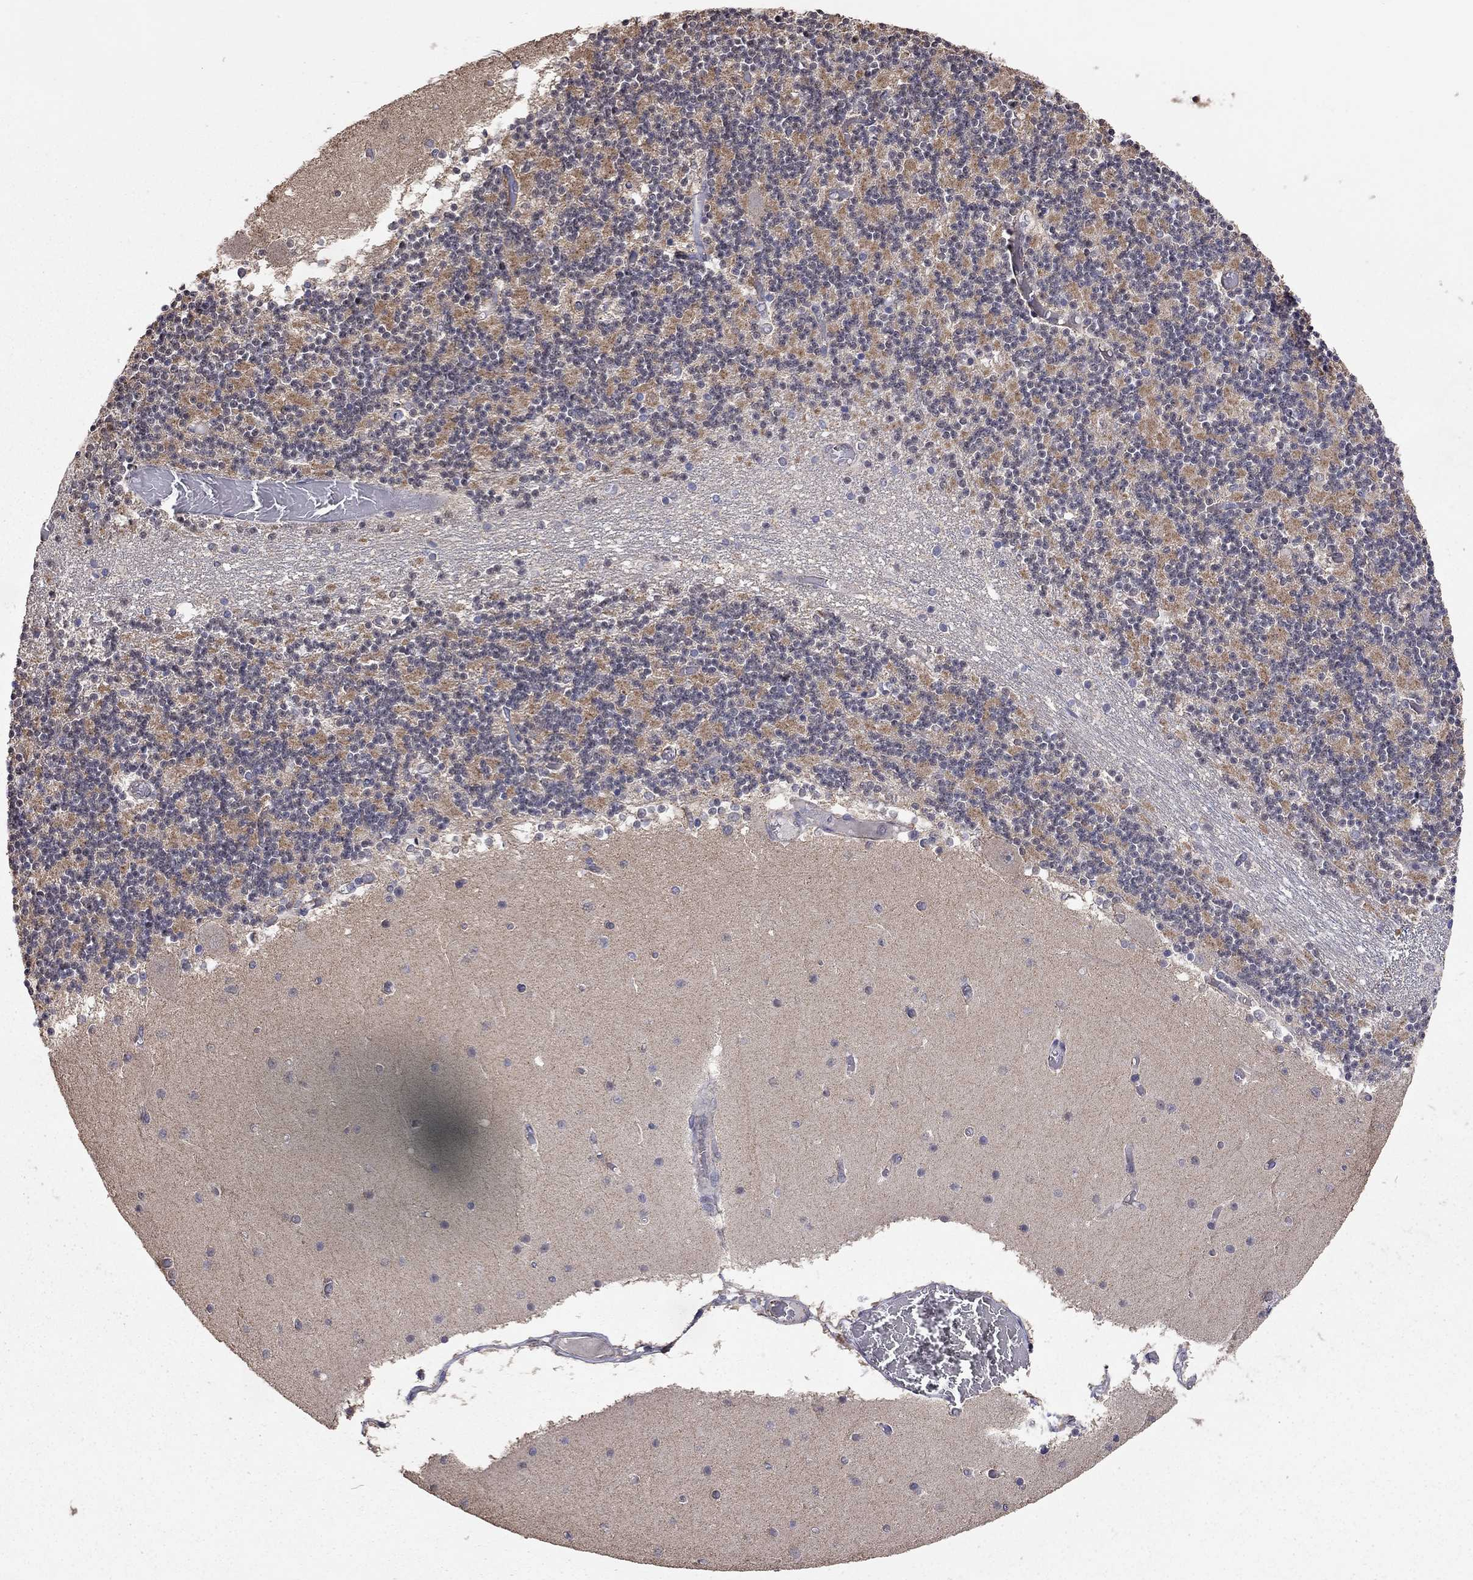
{"staining": {"intensity": "negative", "quantity": "none", "location": "none"}, "tissue": "cerebellum", "cell_type": "Cells in granular layer", "image_type": "normal", "snomed": [{"axis": "morphology", "description": "Normal tissue, NOS"}, {"axis": "topography", "description": "Cerebellum"}], "caption": "High power microscopy photomicrograph of an immunohistochemistry (IHC) photomicrograph of benign cerebellum, revealing no significant positivity in cells in granular layer.", "gene": "ANKRA2", "patient": {"sex": "female", "age": 28}}